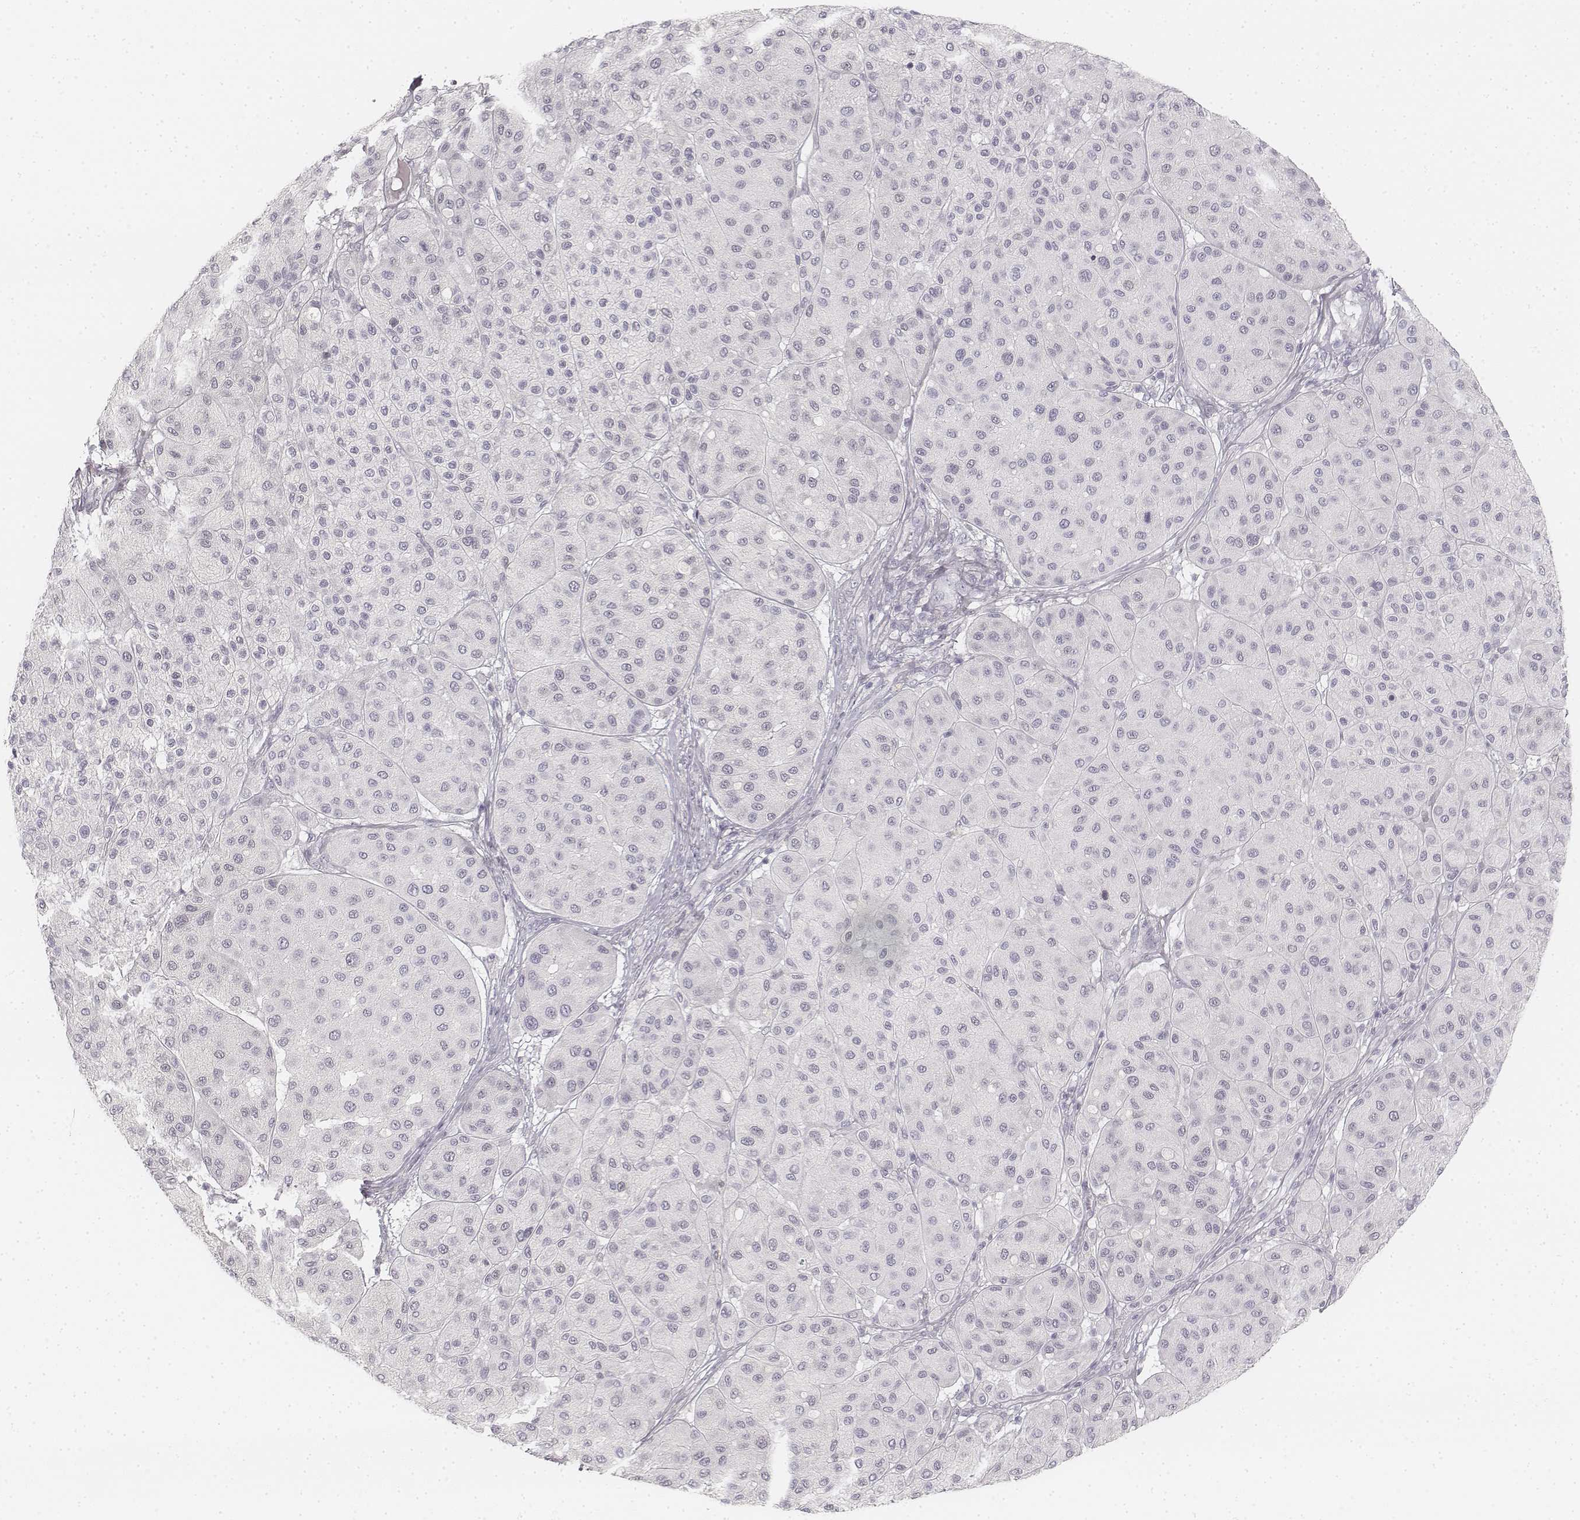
{"staining": {"intensity": "negative", "quantity": "none", "location": "none"}, "tissue": "melanoma", "cell_type": "Tumor cells", "image_type": "cancer", "snomed": [{"axis": "morphology", "description": "Malignant melanoma, Metastatic site"}, {"axis": "topography", "description": "Smooth muscle"}], "caption": "Immunohistochemistry micrograph of neoplastic tissue: malignant melanoma (metastatic site) stained with DAB exhibits no significant protein staining in tumor cells. (Stains: DAB immunohistochemistry (IHC) with hematoxylin counter stain, Microscopy: brightfield microscopy at high magnification).", "gene": "DSG4", "patient": {"sex": "male", "age": 41}}